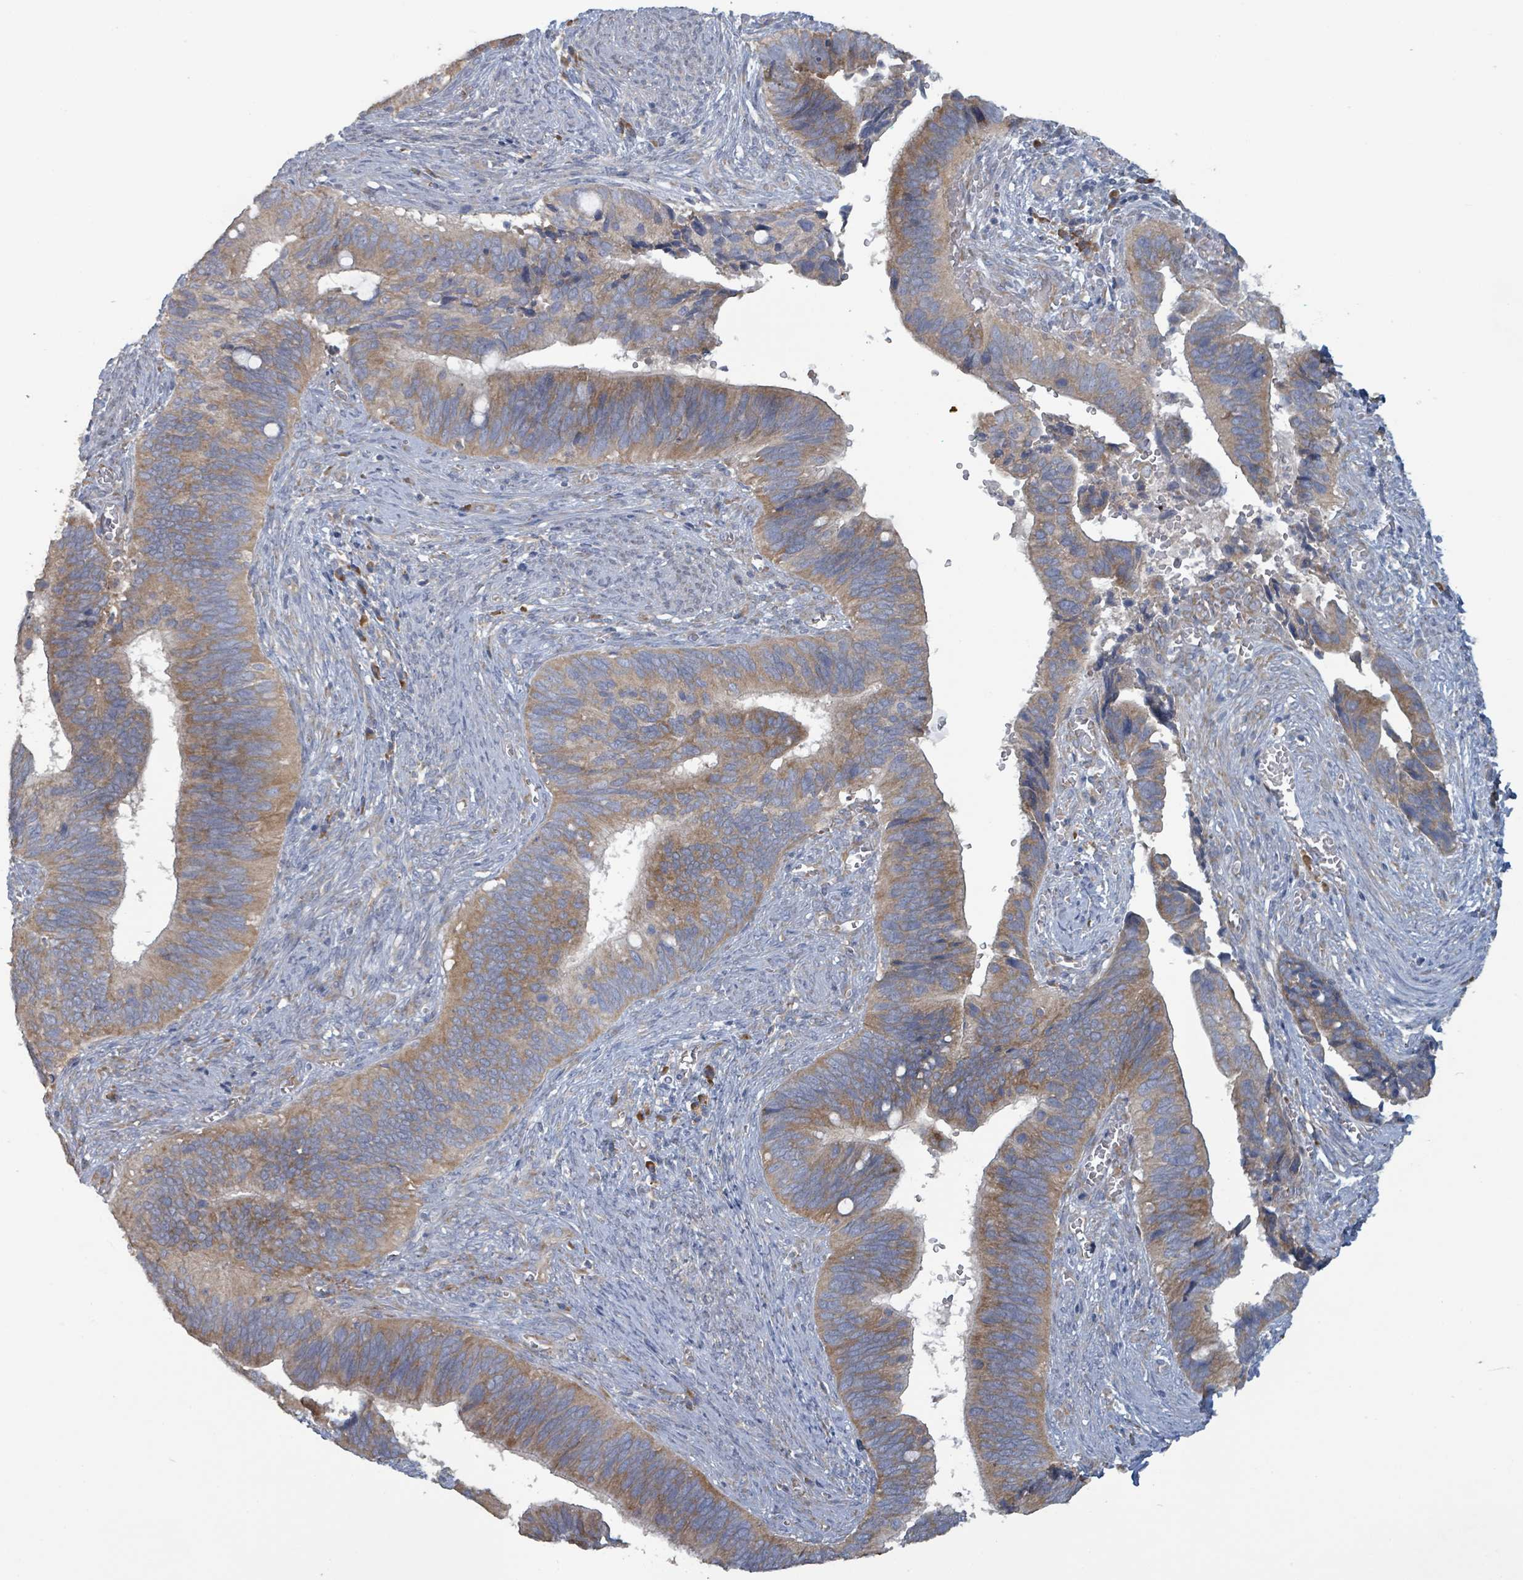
{"staining": {"intensity": "moderate", "quantity": ">75%", "location": "cytoplasmic/membranous"}, "tissue": "cervical cancer", "cell_type": "Tumor cells", "image_type": "cancer", "snomed": [{"axis": "morphology", "description": "Adenocarcinoma, NOS"}, {"axis": "topography", "description": "Cervix"}], "caption": "This image reveals immunohistochemistry staining of human cervical cancer (adenocarcinoma), with medium moderate cytoplasmic/membranous staining in about >75% of tumor cells.", "gene": "RPL32", "patient": {"sex": "female", "age": 42}}